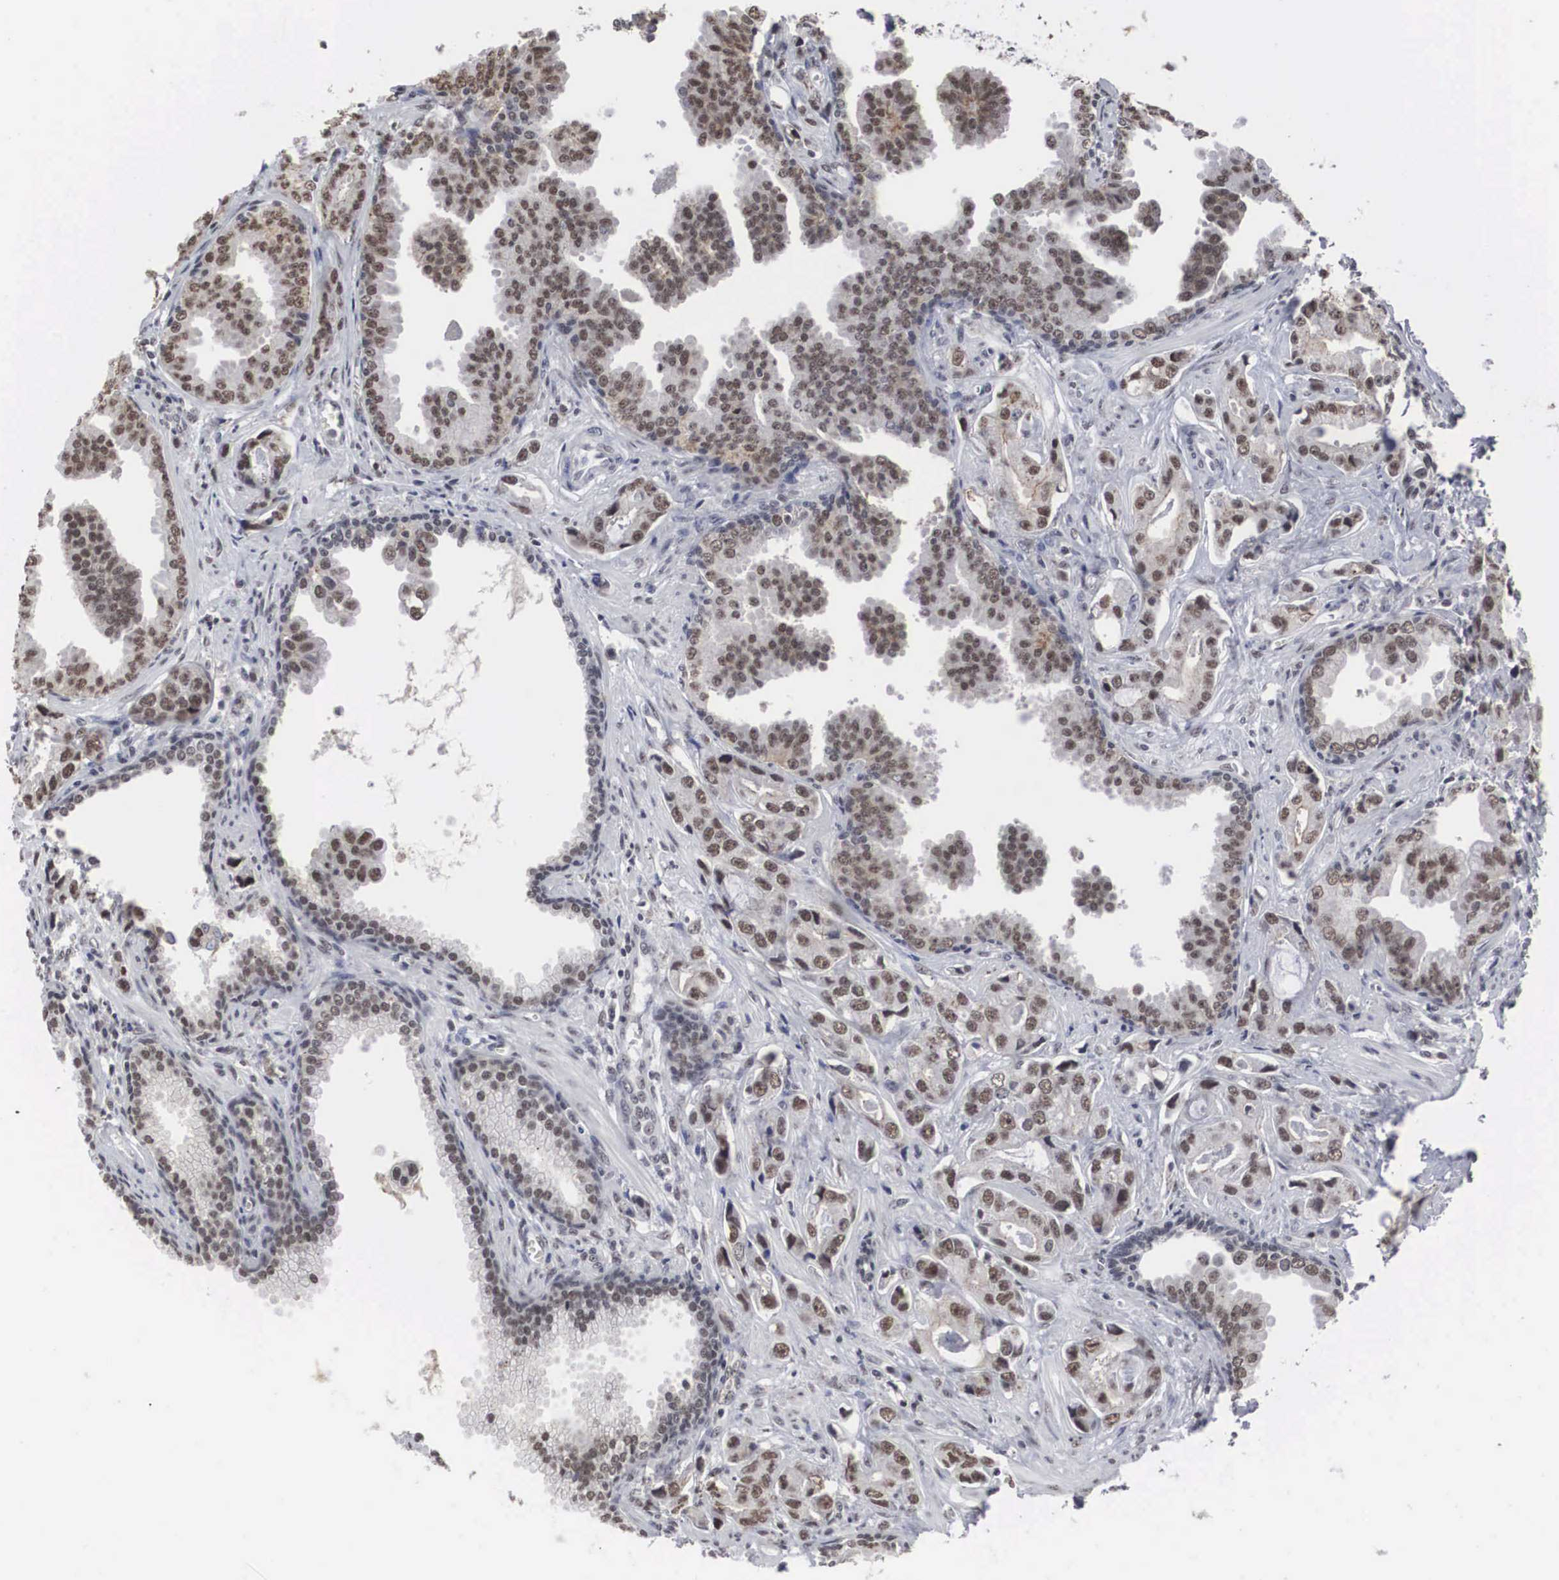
{"staining": {"intensity": "moderate", "quantity": "25%-75%", "location": "nuclear"}, "tissue": "prostate cancer", "cell_type": "Tumor cells", "image_type": "cancer", "snomed": [{"axis": "morphology", "description": "Adenocarcinoma, Low grade"}, {"axis": "topography", "description": "Prostate"}], "caption": "Prostate cancer (adenocarcinoma (low-grade)) stained with IHC reveals moderate nuclear positivity in approximately 25%-75% of tumor cells.", "gene": "AUTS2", "patient": {"sex": "male", "age": 65}}